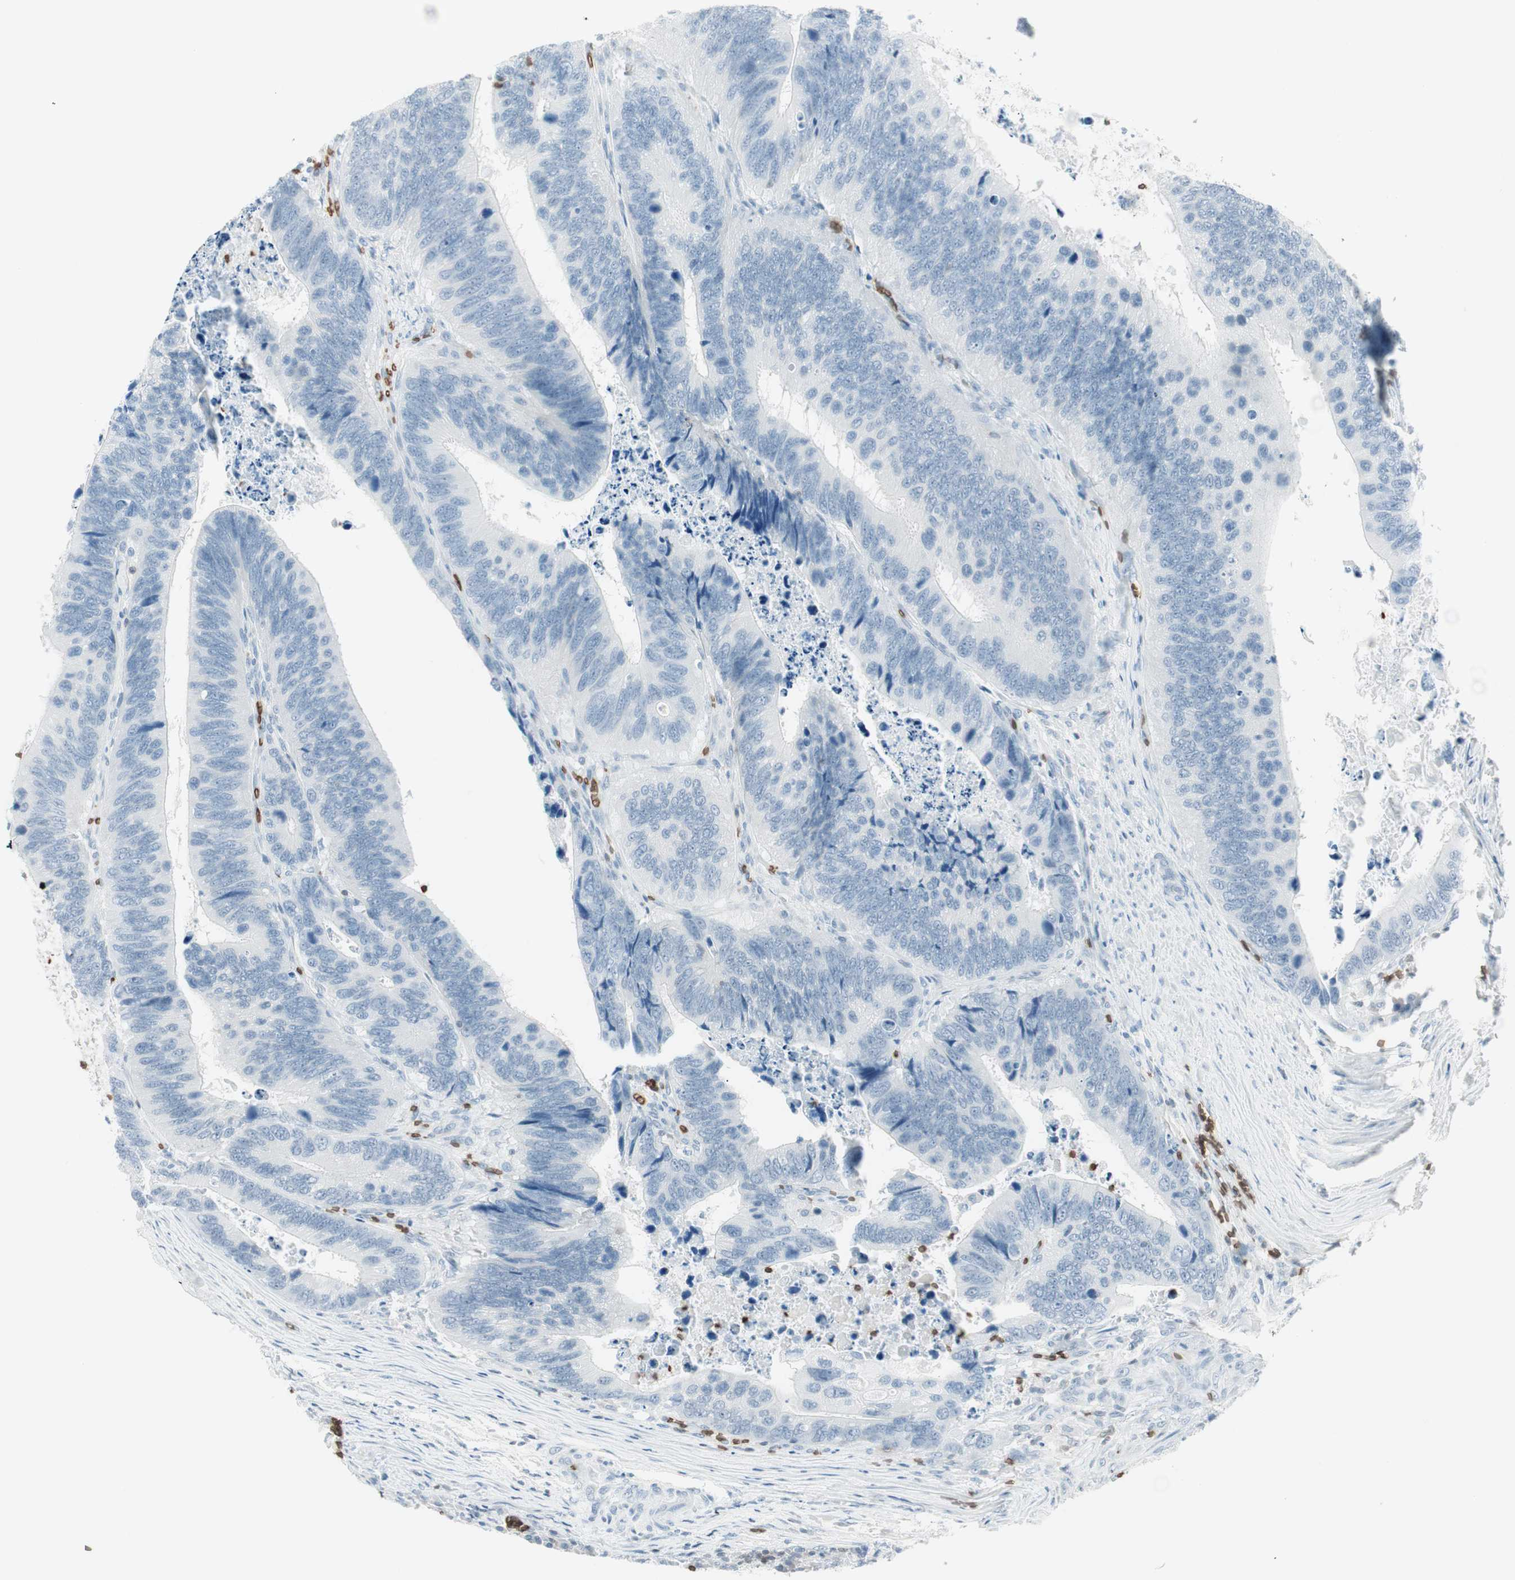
{"staining": {"intensity": "negative", "quantity": "none", "location": "none"}, "tissue": "colorectal cancer", "cell_type": "Tumor cells", "image_type": "cancer", "snomed": [{"axis": "morphology", "description": "Adenocarcinoma, NOS"}, {"axis": "topography", "description": "Colon"}], "caption": "There is no significant expression in tumor cells of colorectal cancer.", "gene": "MAP4K1", "patient": {"sex": "male", "age": 72}}